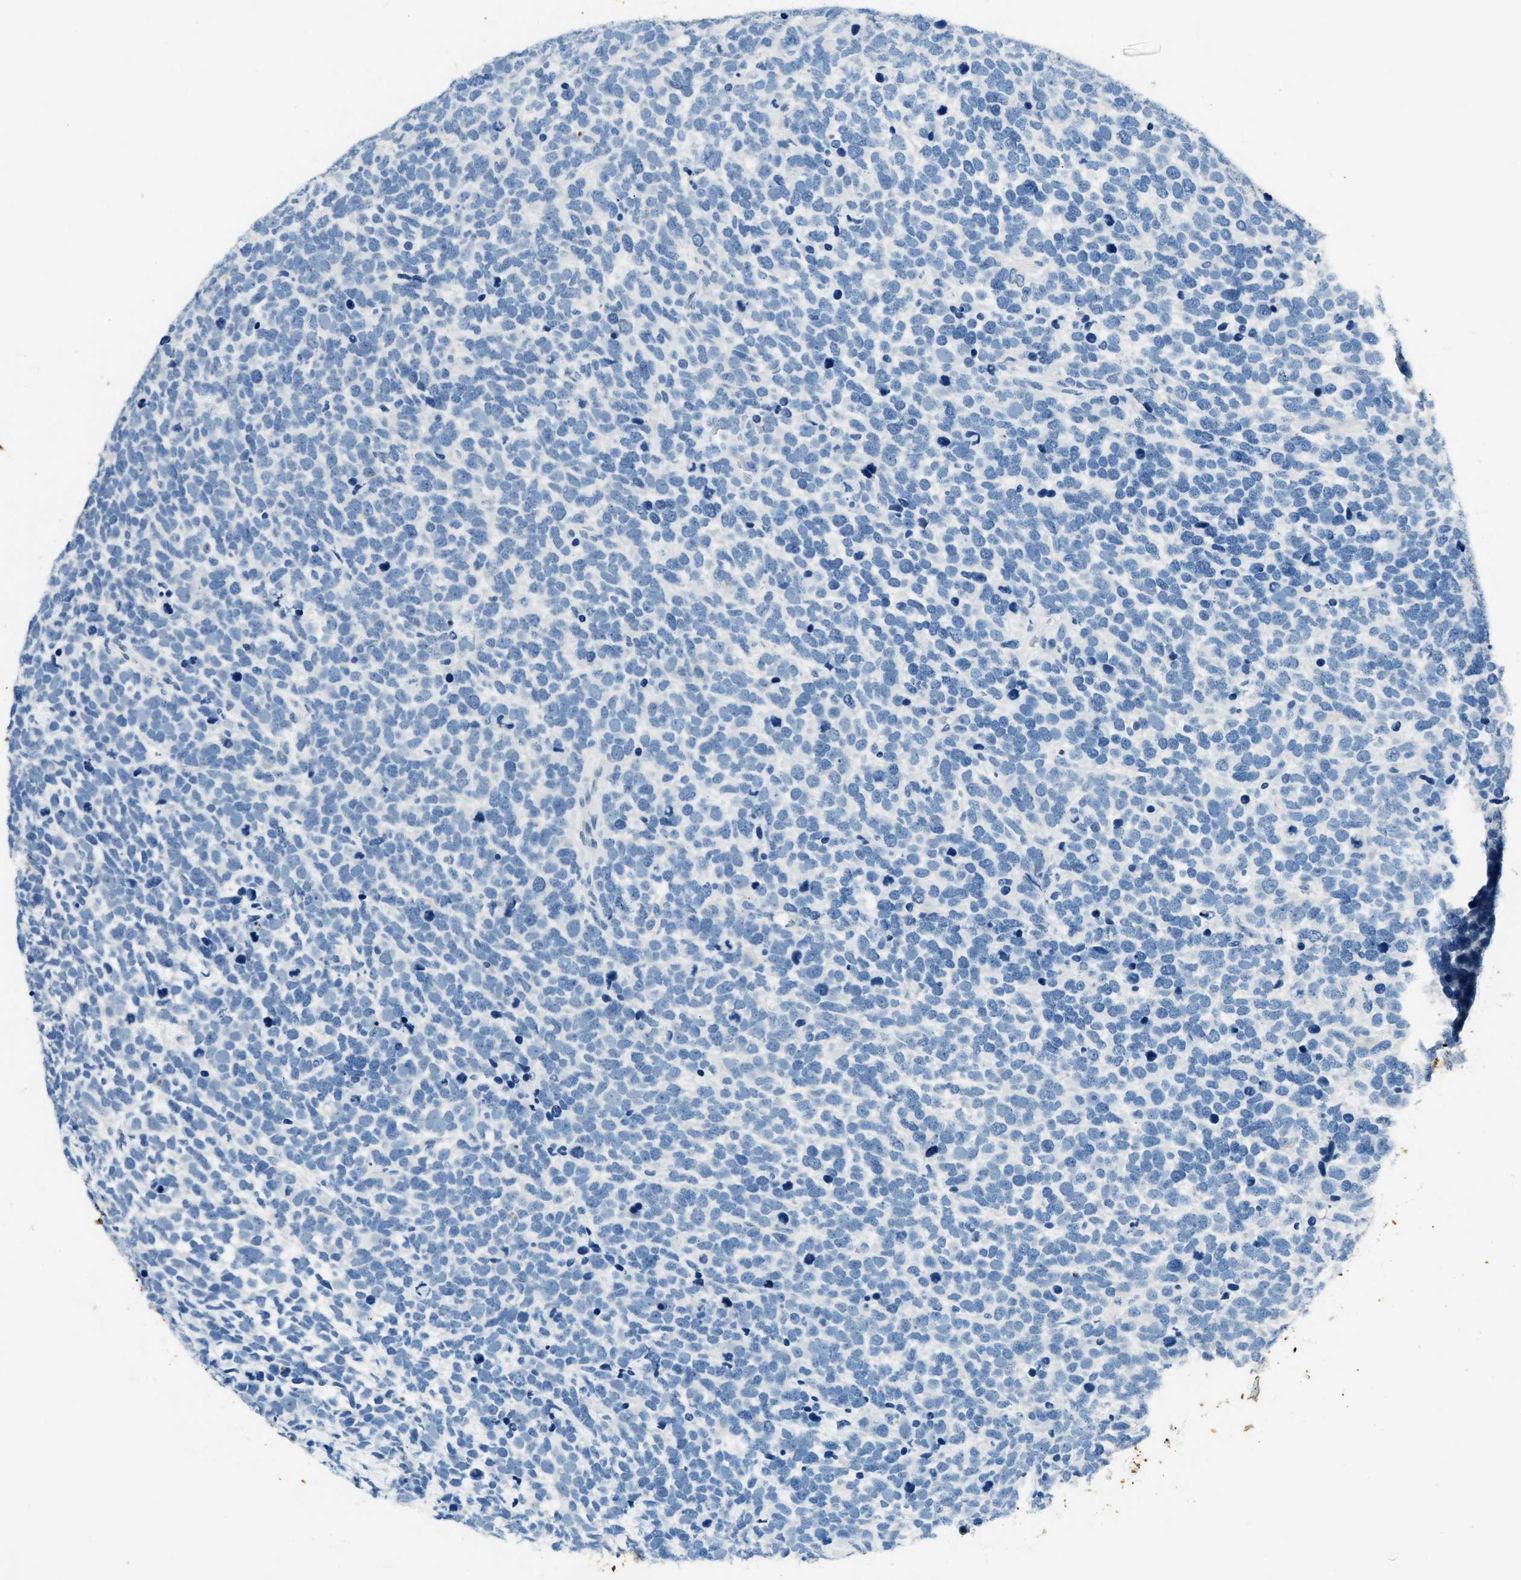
{"staining": {"intensity": "negative", "quantity": "none", "location": "none"}, "tissue": "urothelial cancer", "cell_type": "Tumor cells", "image_type": "cancer", "snomed": [{"axis": "morphology", "description": "Urothelial carcinoma, High grade"}, {"axis": "topography", "description": "Urinary bladder"}], "caption": "Urothelial cancer stained for a protein using IHC exhibits no positivity tumor cells.", "gene": "CFAP20", "patient": {"sex": "female", "age": 82}}